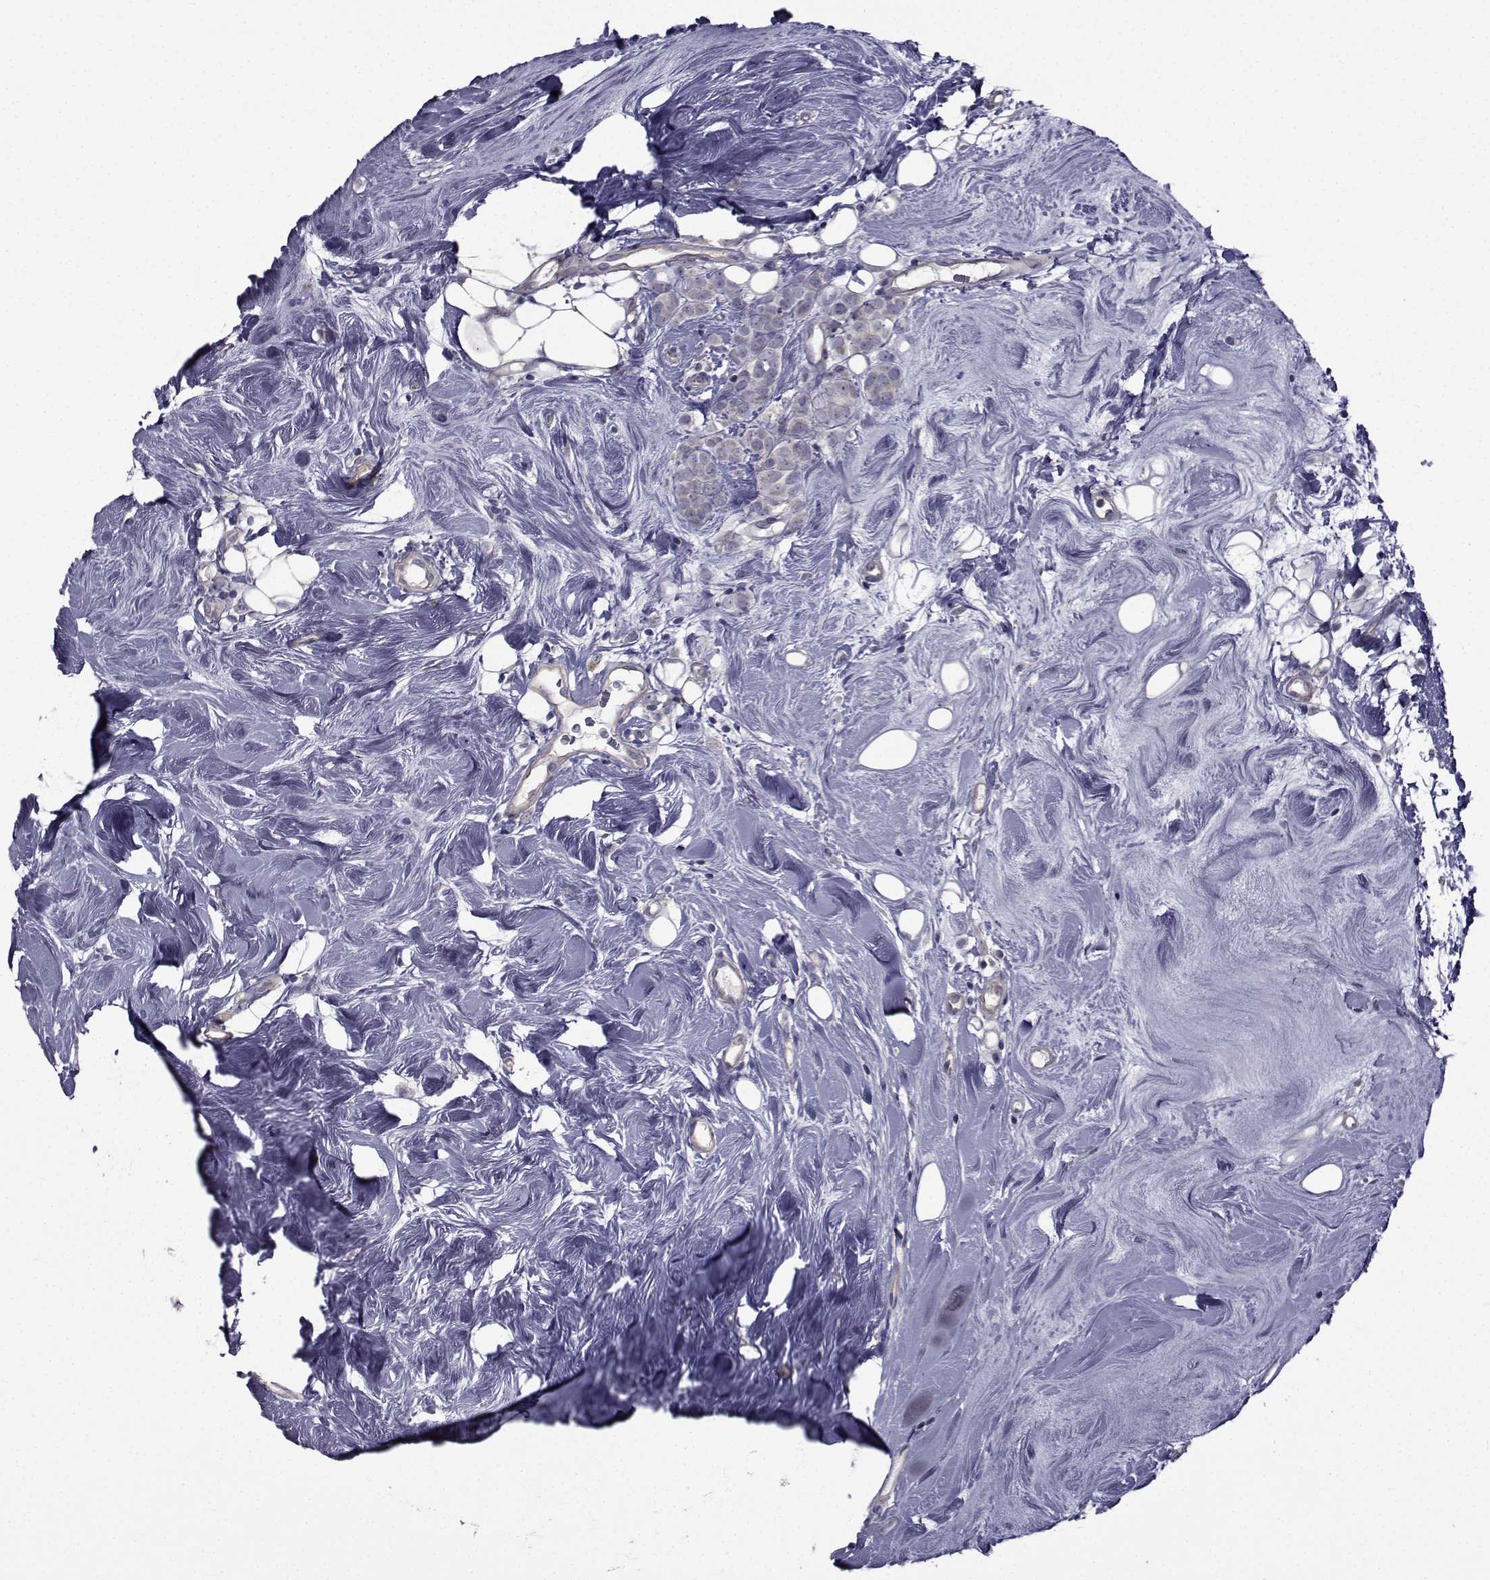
{"staining": {"intensity": "negative", "quantity": "none", "location": "none"}, "tissue": "breast cancer", "cell_type": "Tumor cells", "image_type": "cancer", "snomed": [{"axis": "morphology", "description": "Lobular carcinoma"}, {"axis": "topography", "description": "Breast"}], "caption": "Immunohistochemistry photomicrograph of human breast cancer (lobular carcinoma) stained for a protein (brown), which displays no positivity in tumor cells.", "gene": "CFAP74", "patient": {"sex": "female", "age": 49}}